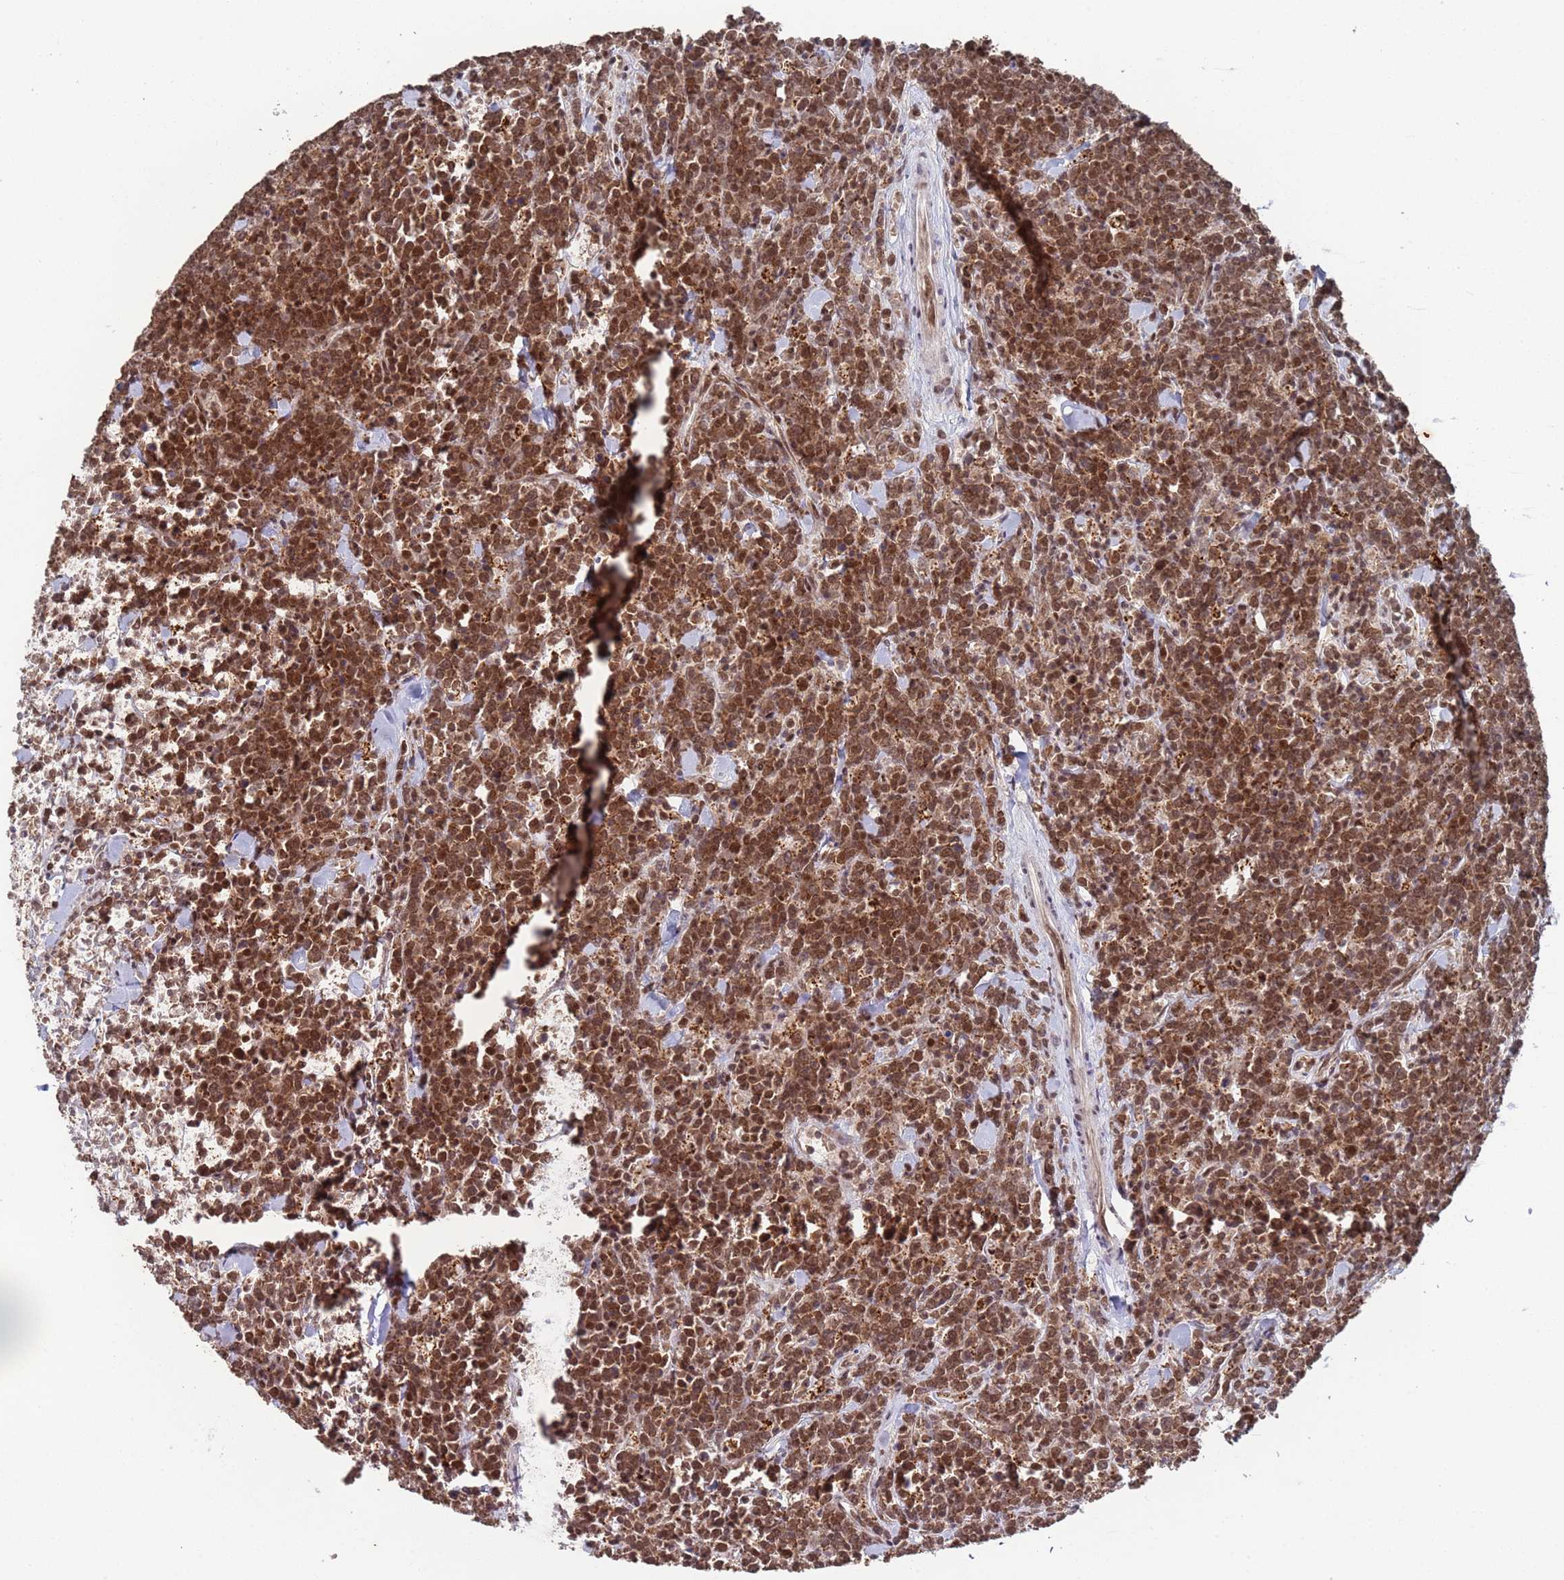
{"staining": {"intensity": "moderate", "quantity": ">75%", "location": "cytoplasmic/membranous,nuclear"}, "tissue": "lymphoma", "cell_type": "Tumor cells", "image_type": "cancer", "snomed": [{"axis": "morphology", "description": "Malignant lymphoma, non-Hodgkin's type, High grade"}, {"axis": "topography", "description": "Small intestine"}], "caption": "An image of malignant lymphoma, non-Hodgkin's type (high-grade) stained for a protein displays moderate cytoplasmic/membranous and nuclear brown staining in tumor cells. (Stains: DAB (3,3'-diaminobenzidine) in brown, nuclei in blue, Microscopy: brightfield microscopy at high magnification).", "gene": "FUBP3", "patient": {"sex": "male", "age": 8}}